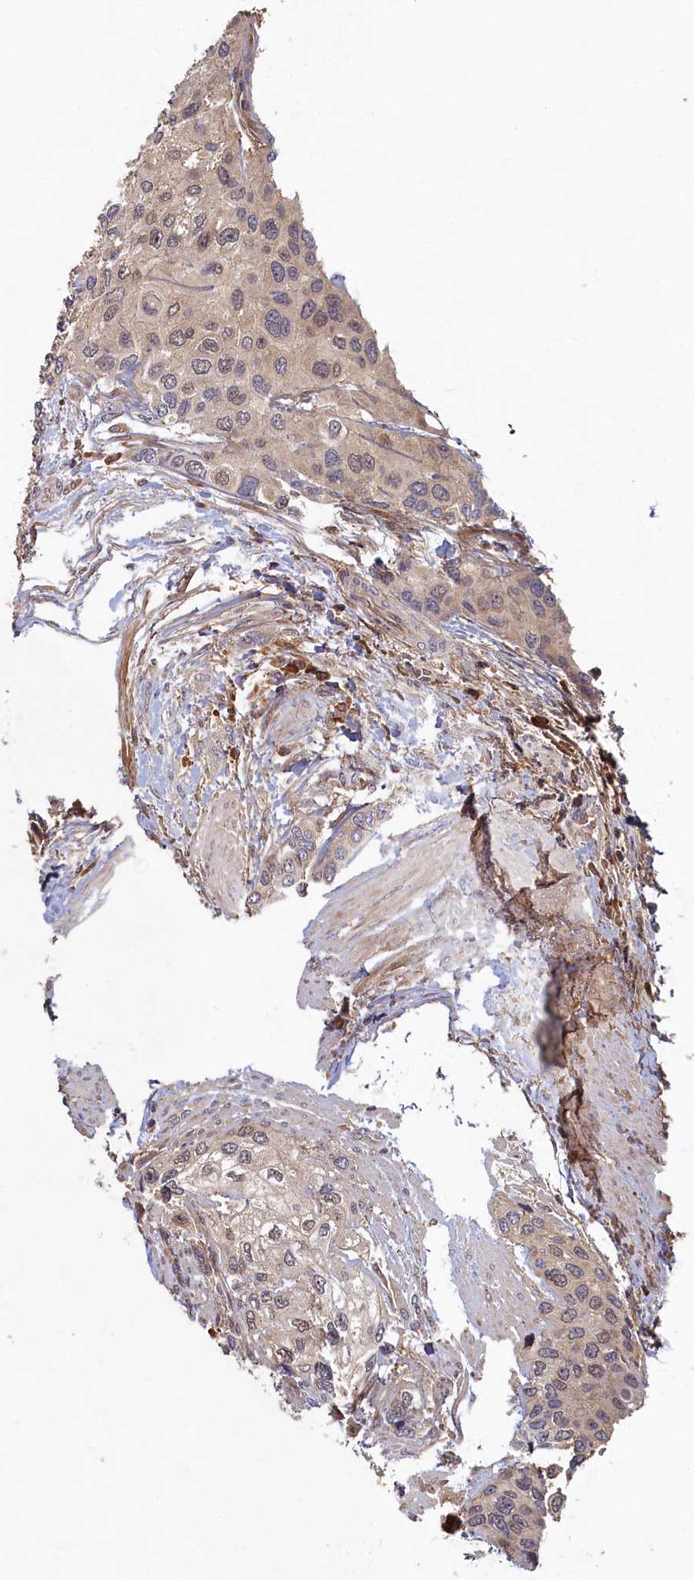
{"staining": {"intensity": "weak", "quantity": "<25%", "location": "cytoplasmic/membranous,nuclear"}, "tissue": "urothelial cancer", "cell_type": "Tumor cells", "image_type": "cancer", "snomed": [{"axis": "morphology", "description": "Normal tissue, NOS"}, {"axis": "morphology", "description": "Urothelial carcinoma, High grade"}, {"axis": "topography", "description": "Vascular tissue"}, {"axis": "topography", "description": "Urinary bladder"}], "caption": "Immunohistochemistry photomicrograph of neoplastic tissue: human urothelial cancer stained with DAB displays no significant protein positivity in tumor cells.", "gene": "LCMT2", "patient": {"sex": "female", "age": 56}}